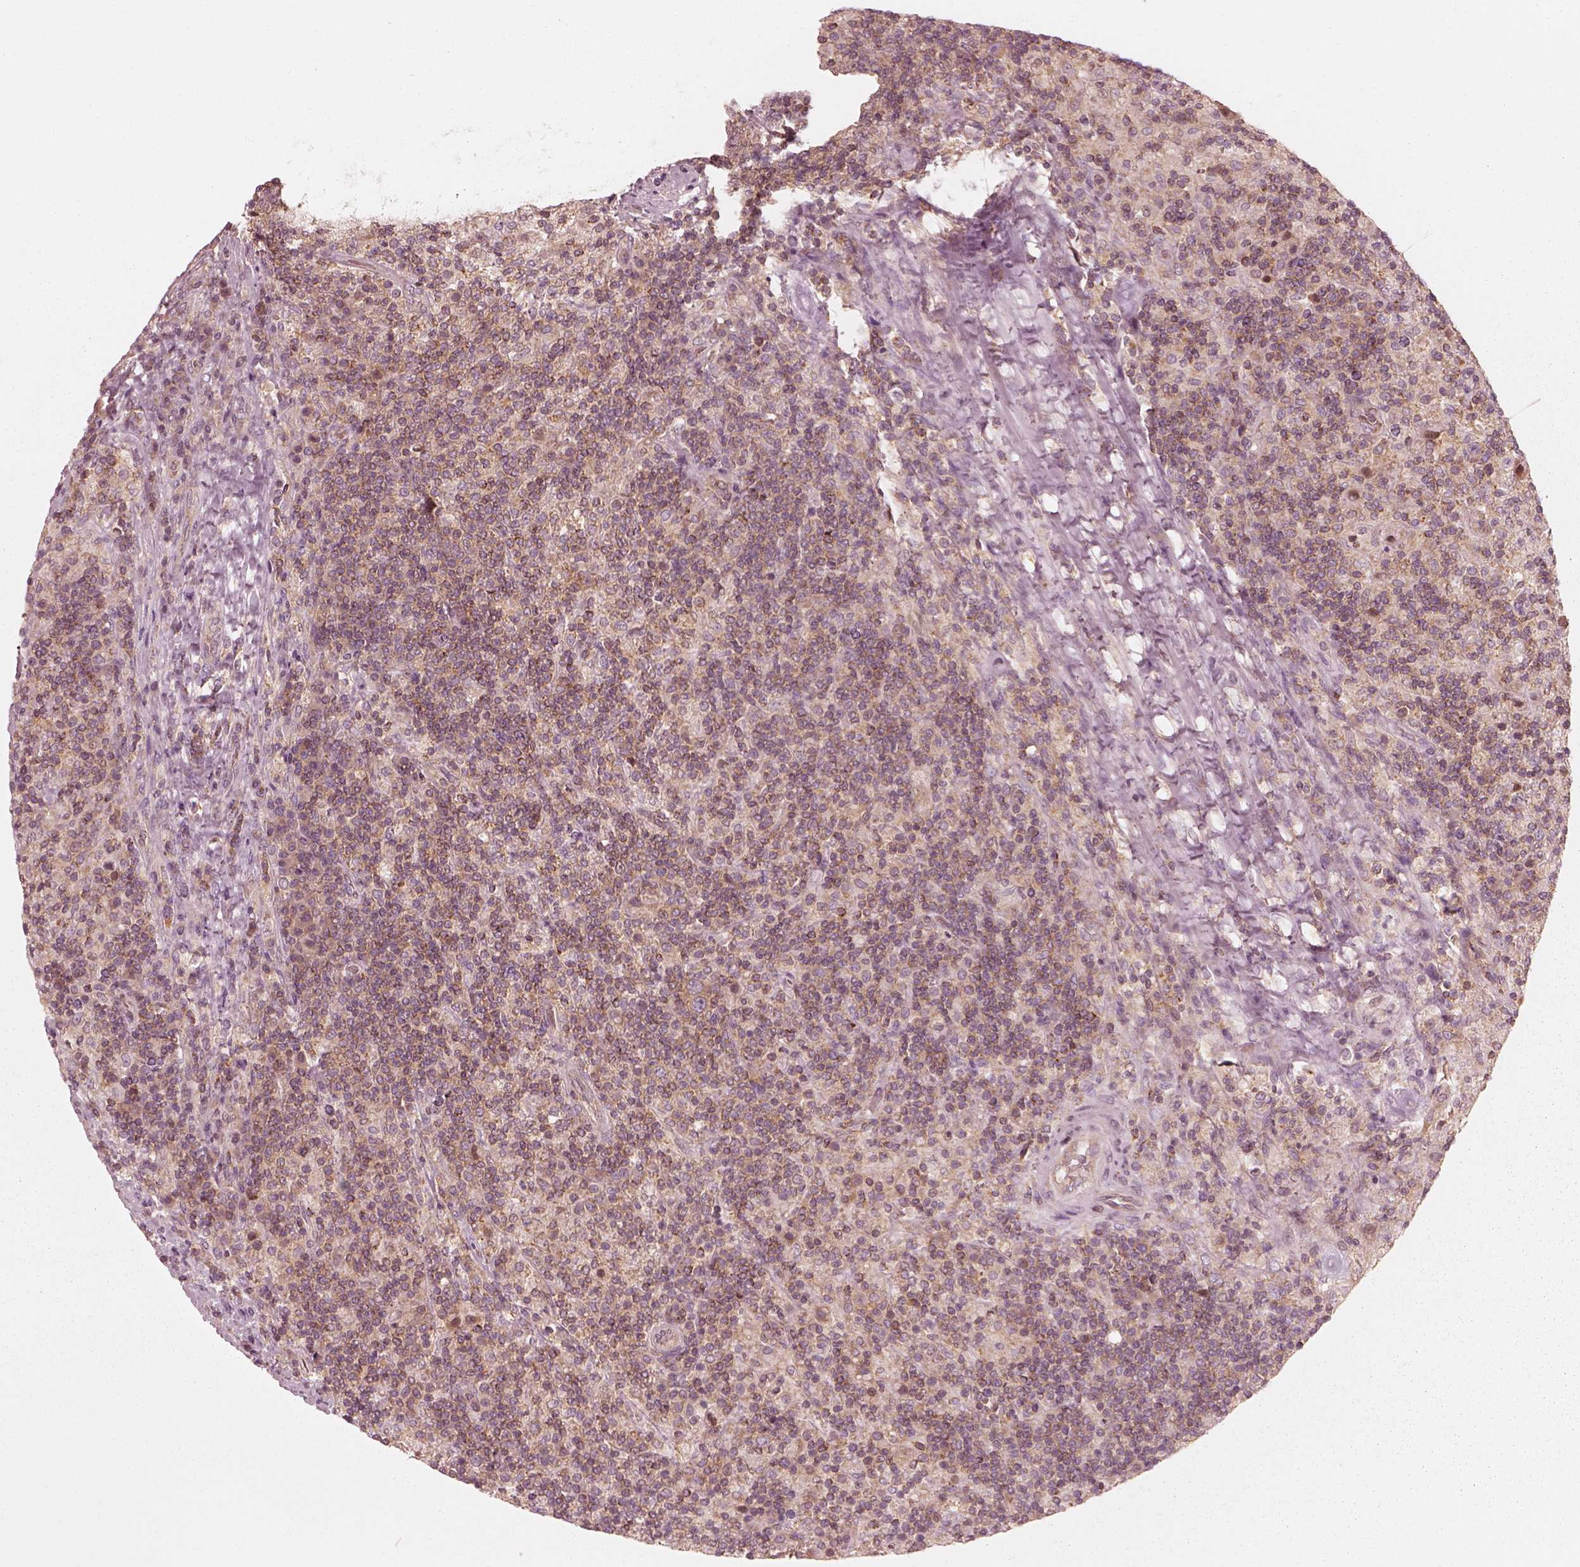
{"staining": {"intensity": "moderate", "quantity": ">75%", "location": "cytoplasmic/membranous"}, "tissue": "lymphoma", "cell_type": "Tumor cells", "image_type": "cancer", "snomed": [{"axis": "morphology", "description": "Hodgkin's disease, NOS"}, {"axis": "topography", "description": "Lymph node"}], "caption": "Immunohistochemistry (IHC) of lymphoma displays medium levels of moderate cytoplasmic/membranous positivity in about >75% of tumor cells. (DAB (3,3'-diaminobenzidine) IHC with brightfield microscopy, high magnification).", "gene": "CNOT2", "patient": {"sex": "male", "age": 70}}